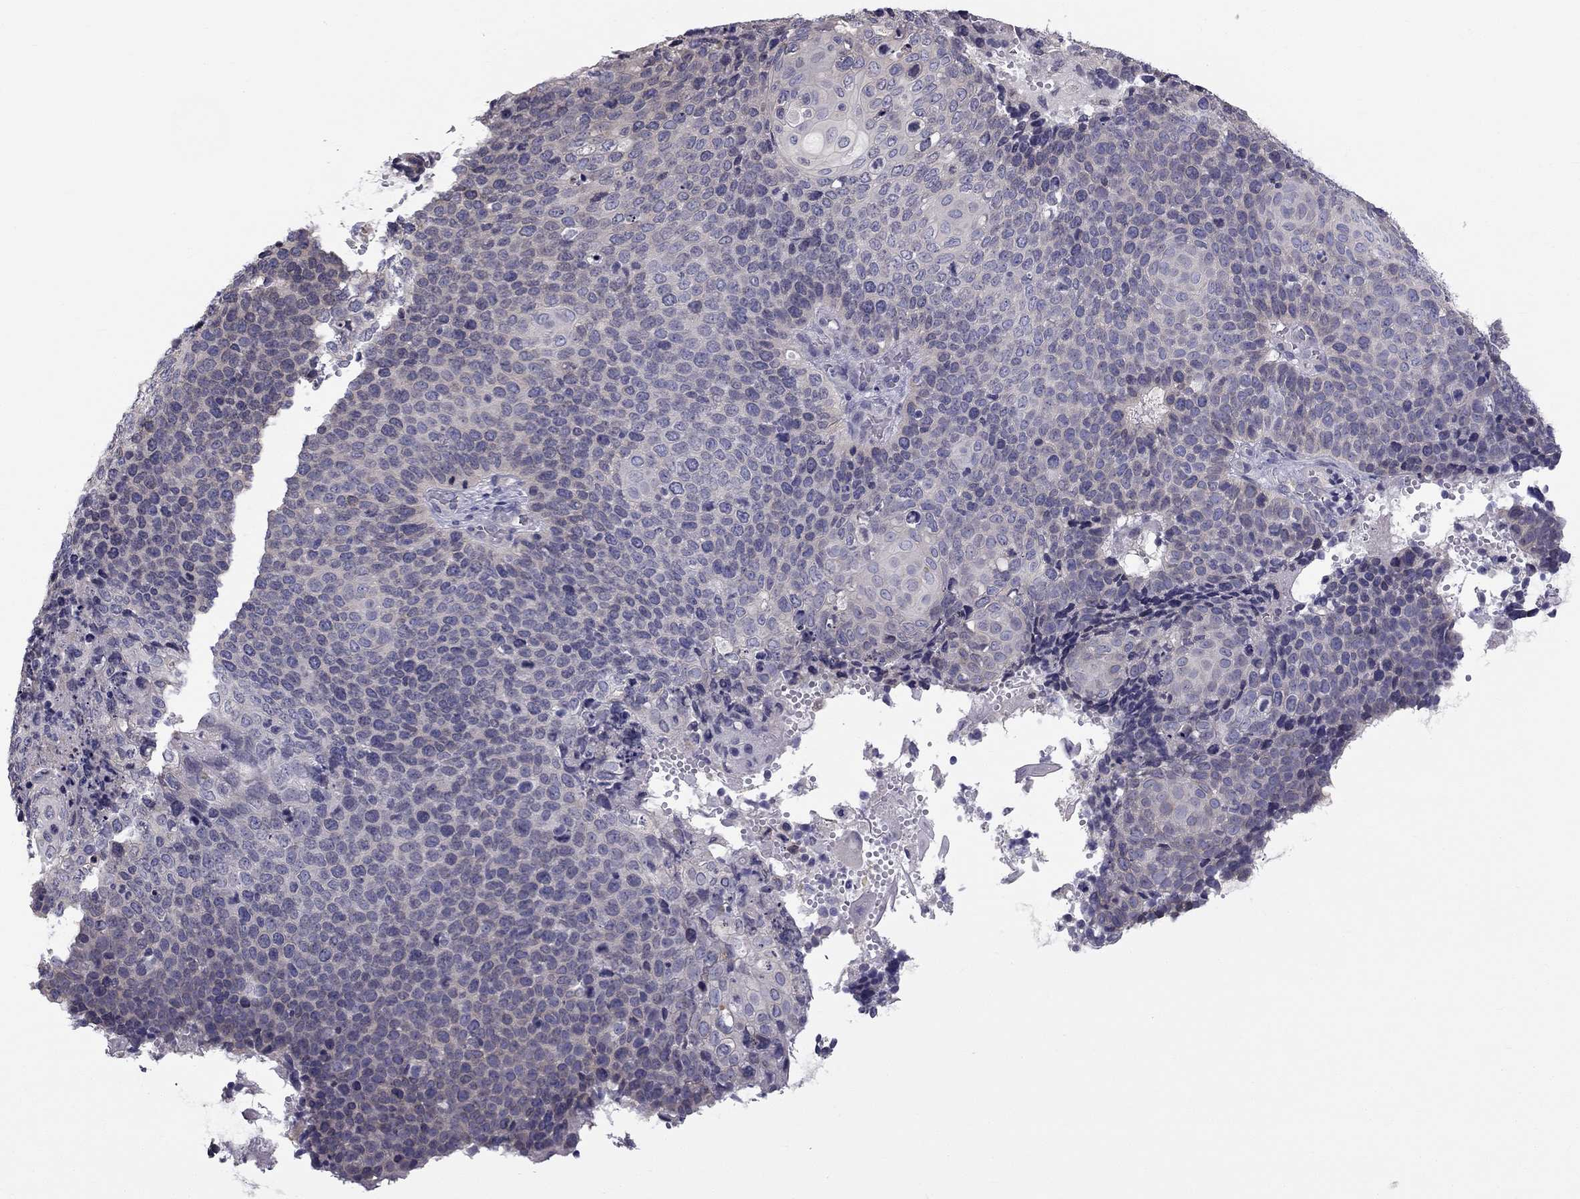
{"staining": {"intensity": "negative", "quantity": "none", "location": "none"}, "tissue": "cervical cancer", "cell_type": "Tumor cells", "image_type": "cancer", "snomed": [{"axis": "morphology", "description": "Squamous cell carcinoma, NOS"}, {"axis": "topography", "description": "Cervix"}], "caption": "An IHC micrograph of cervical squamous cell carcinoma is shown. There is no staining in tumor cells of cervical squamous cell carcinoma.", "gene": "CCDC40", "patient": {"sex": "female", "age": 39}}